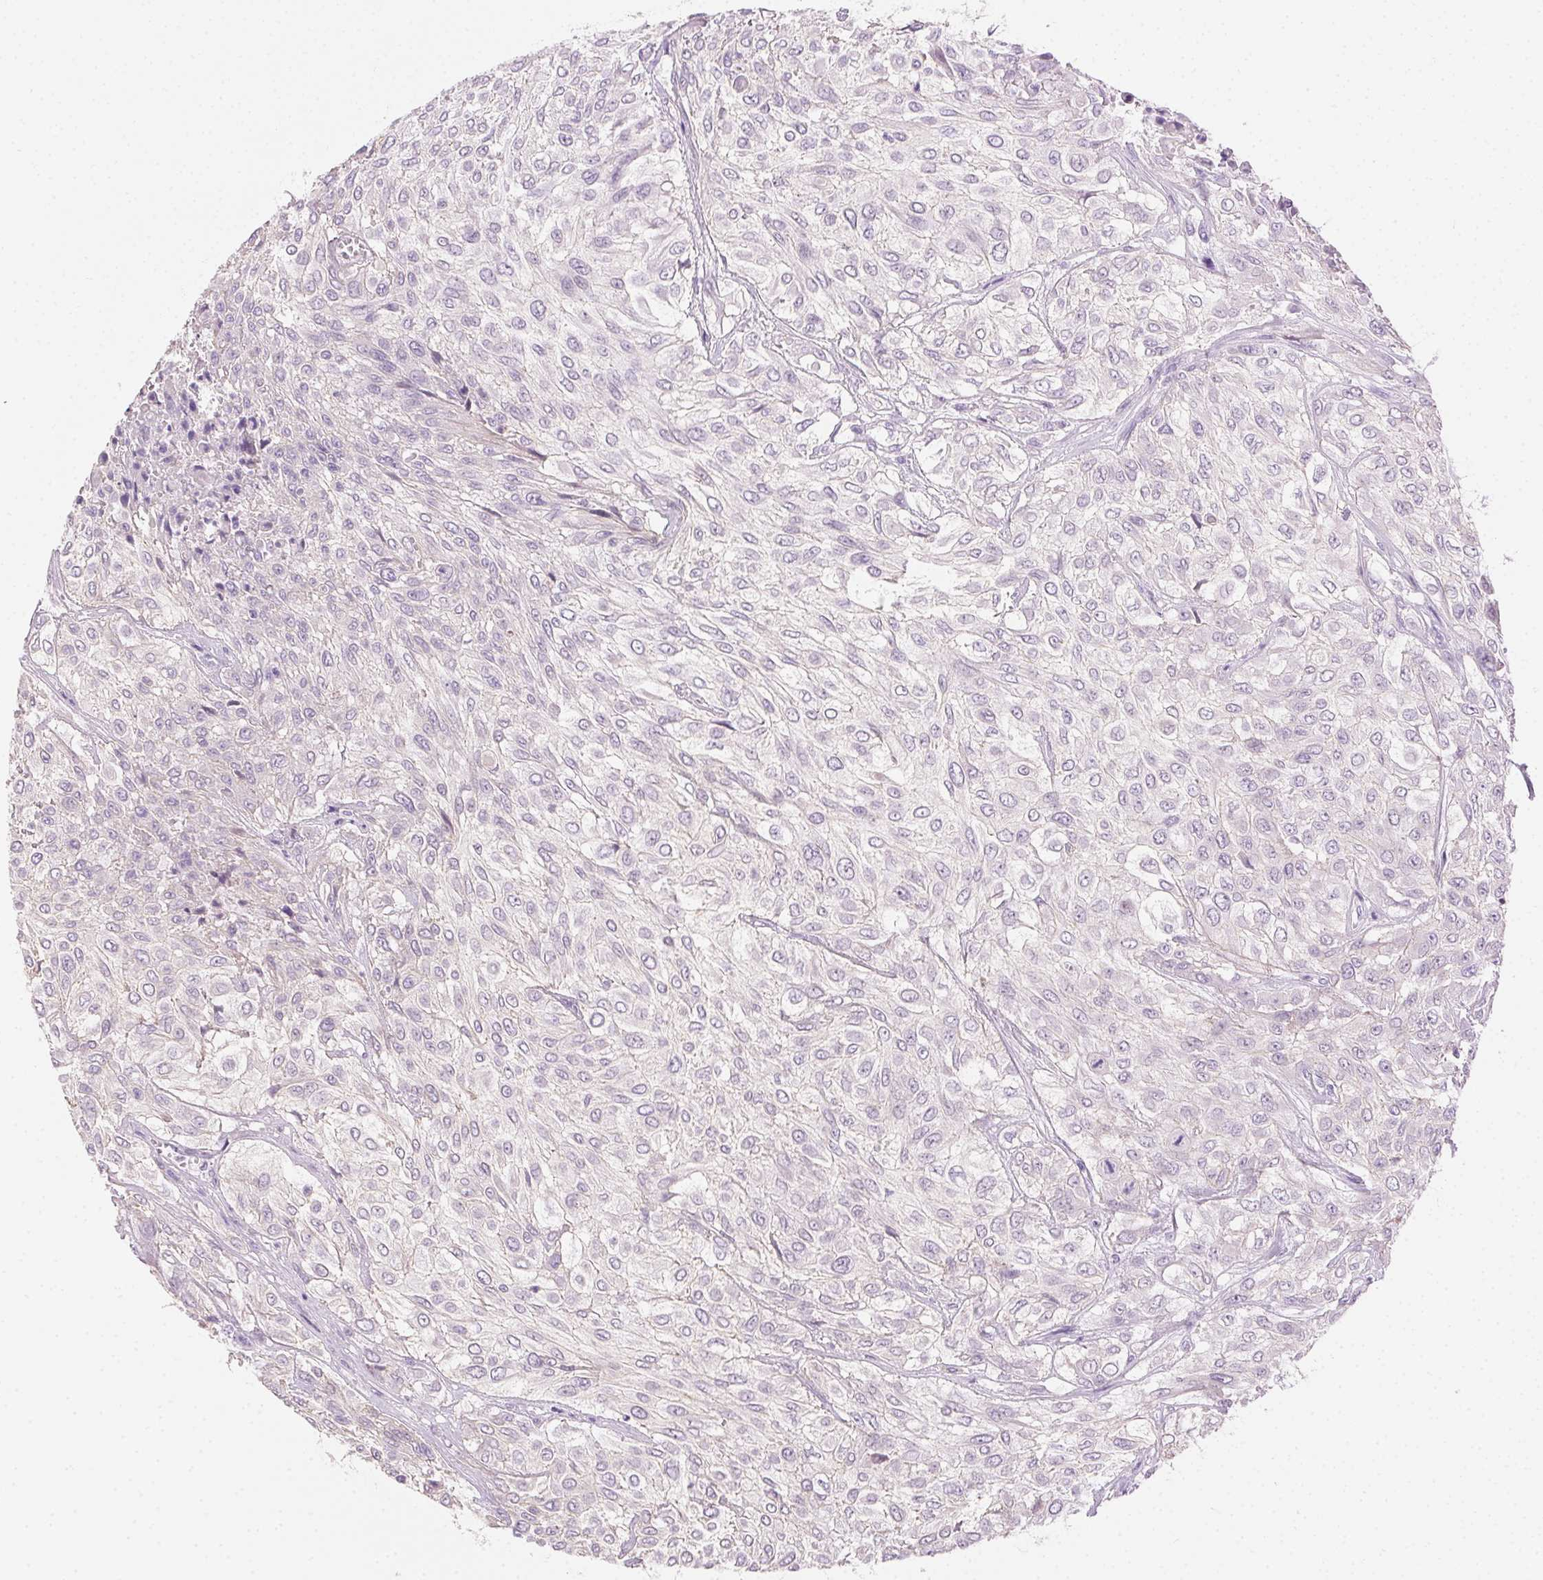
{"staining": {"intensity": "negative", "quantity": "none", "location": "none"}, "tissue": "urothelial cancer", "cell_type": "Tumor cells", "image_type": "cancer", "snomed": [{"axis": "morphology", "description": "Urothelial carcinoma, High grade"}, {"axis": "topography", "description": "Urinary bladder"}], "caption": "Immunohistochemistry micrograph of neoplastic tissue: urothelial carcinoma (high-grade) stained with DAB demonstrates no significant protein positivity in tumor cells.", "gene": "CLDN10", "patient": {"sex": "male", "age": 57}}